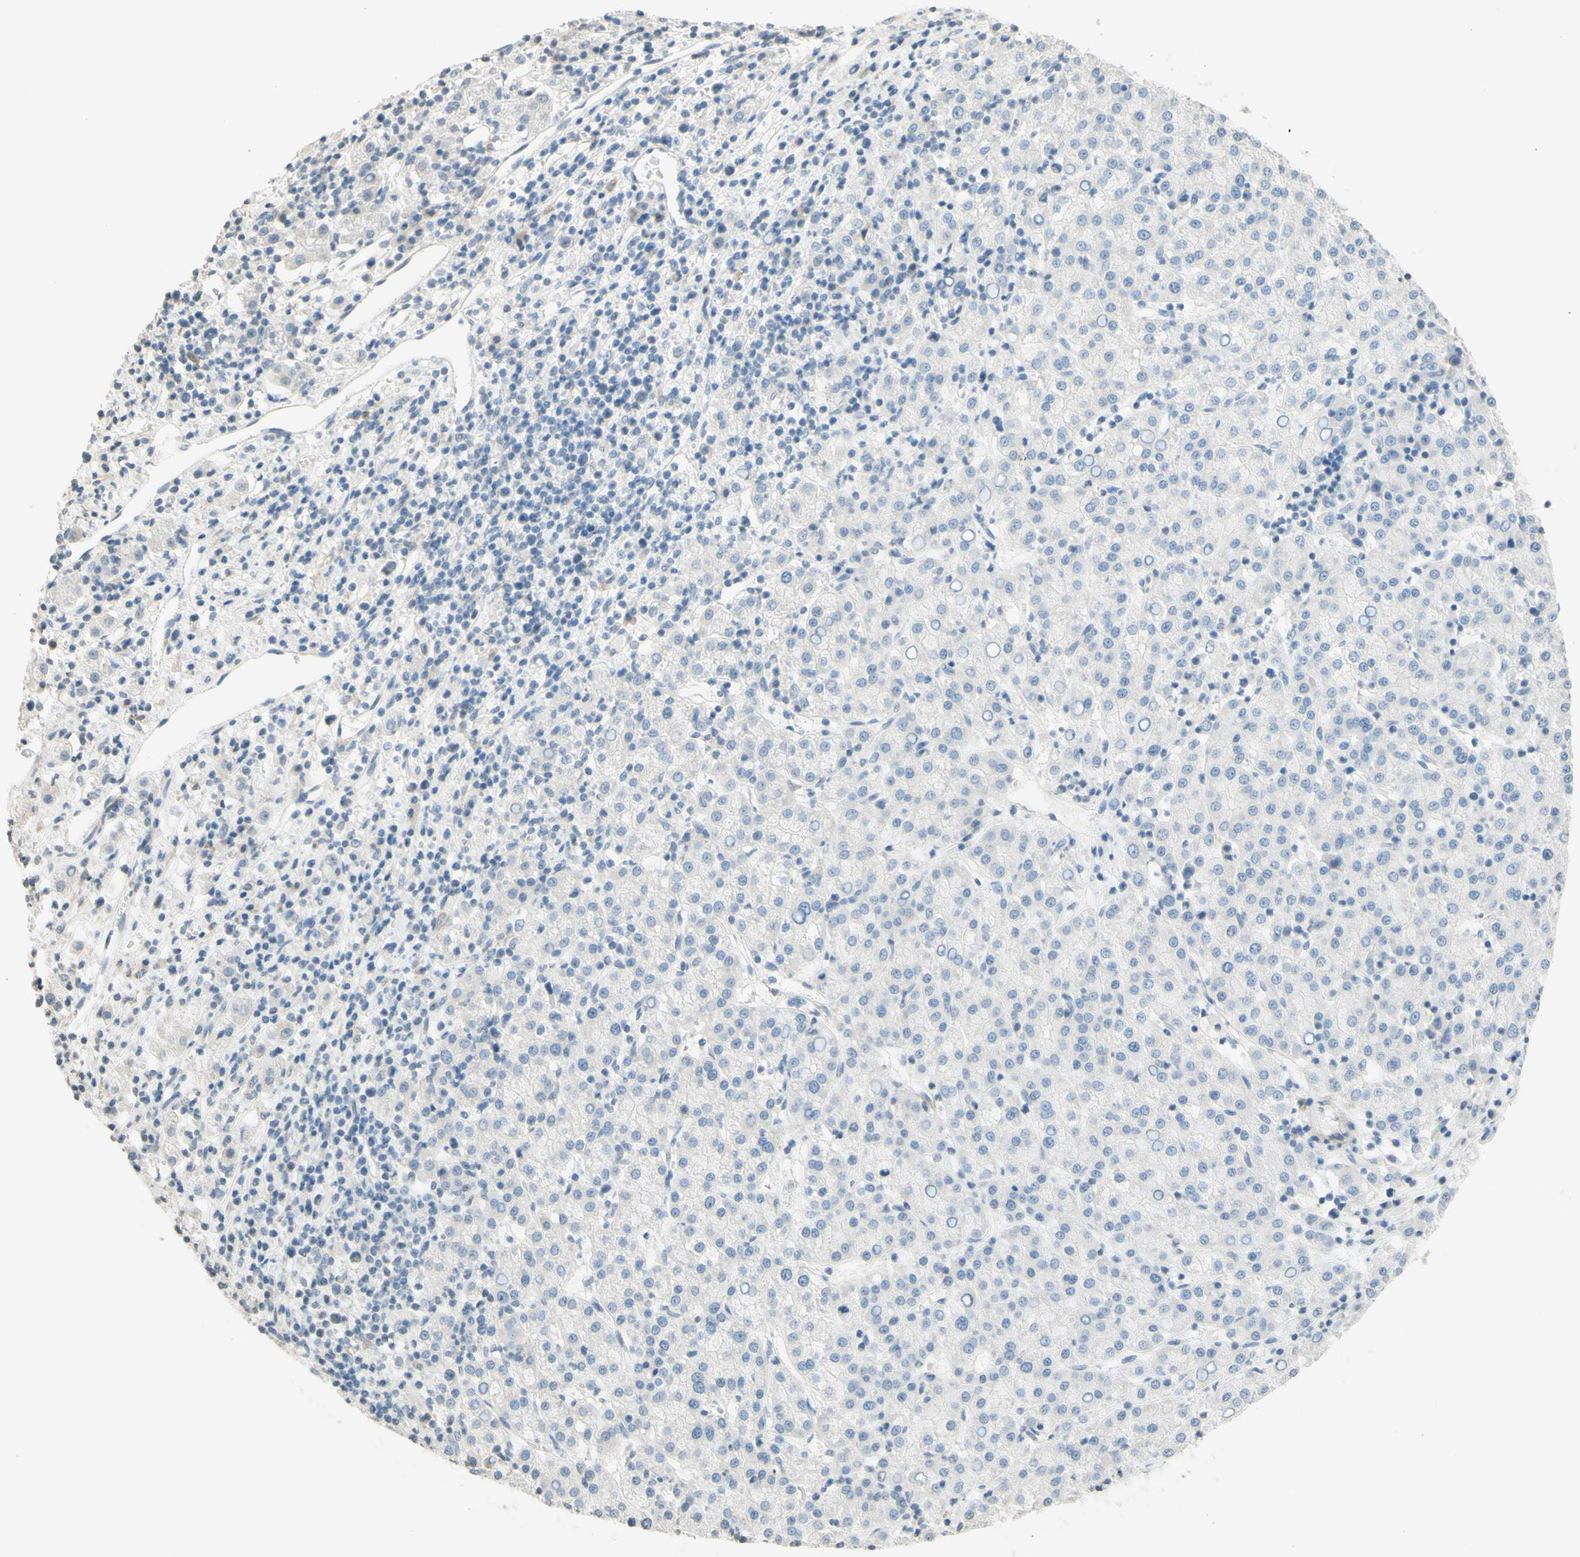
{"staining": {"intensity": "negative", "quantity": "none", "location": "none"}, "tissue": "liver cancer", "cell_type": "Tumor cells", "image_type": "cancer", "snomed": [{"axis": "morphology", "description": "Carcinoma, Hepatocellular, NOS"}, {"axis": "topography", "description": "Liver"}], "caption": "Human hepatocellular carcinoma (liver) stained for a protein using immunohistochemistry reveals no expression in tumor cells.", "gene": "MAG", "patient": {"sex": "female", "age": 58}}